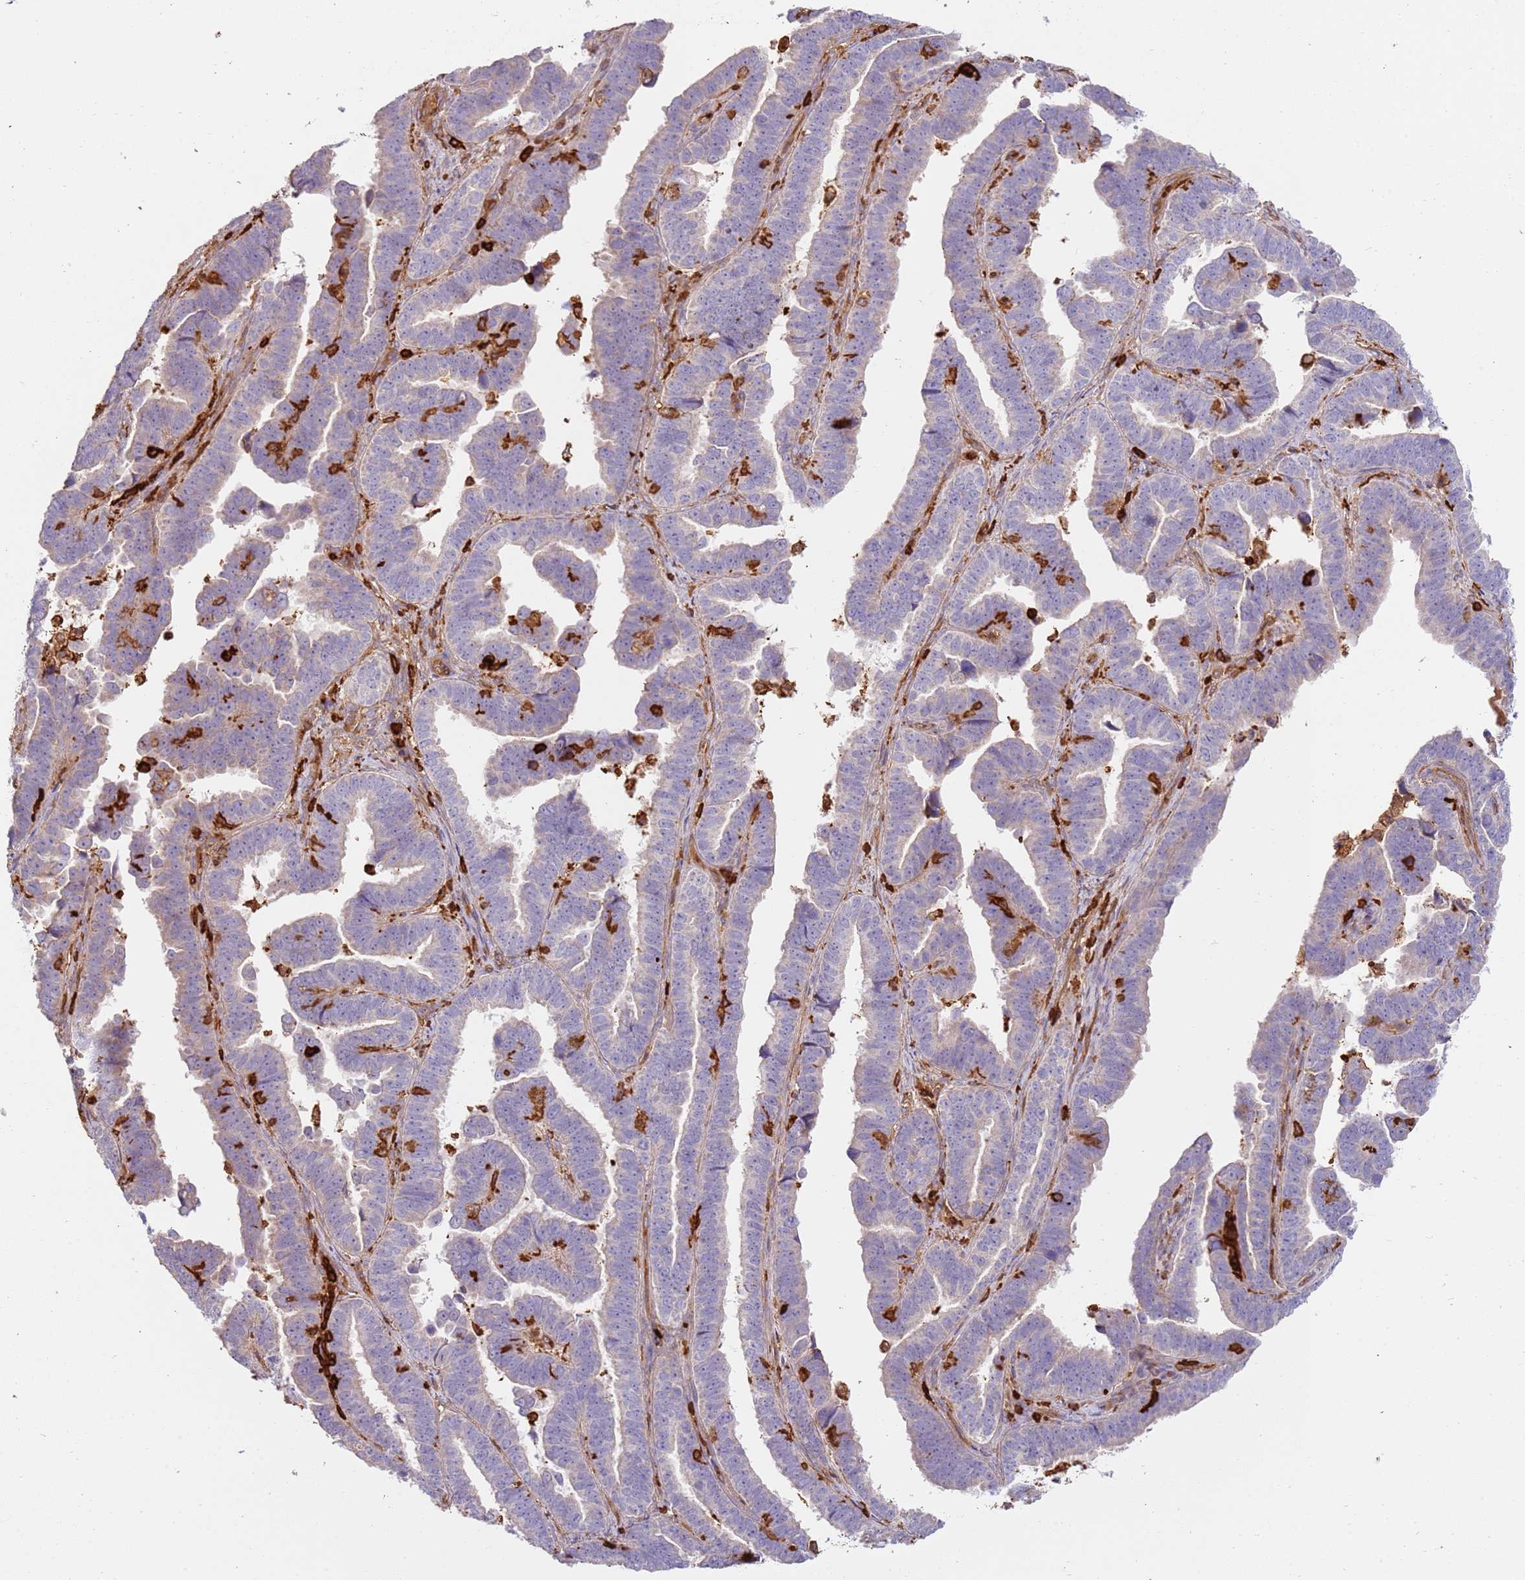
{"staining": {"intensity": "negative", "quantity": "none", "location": "none"}, "tissue": "endometrial cancer", "cell_type": "Tumor cells", "image_type": "cancer", "snomed": [{"axis": "morphology", "description": "Adenocarcinoma, NOS"}, {"axis": "topography", "description": "Endometrium"}], "caption": "An immunohistochemistry (IHC) image of adenocarcinoma (endometrial) is shown. There is no staining in tumor cells of adenocarcinoma (endometrial).", "gene": "OR6P1", "patient": {"sex": "female", "age": 75}}